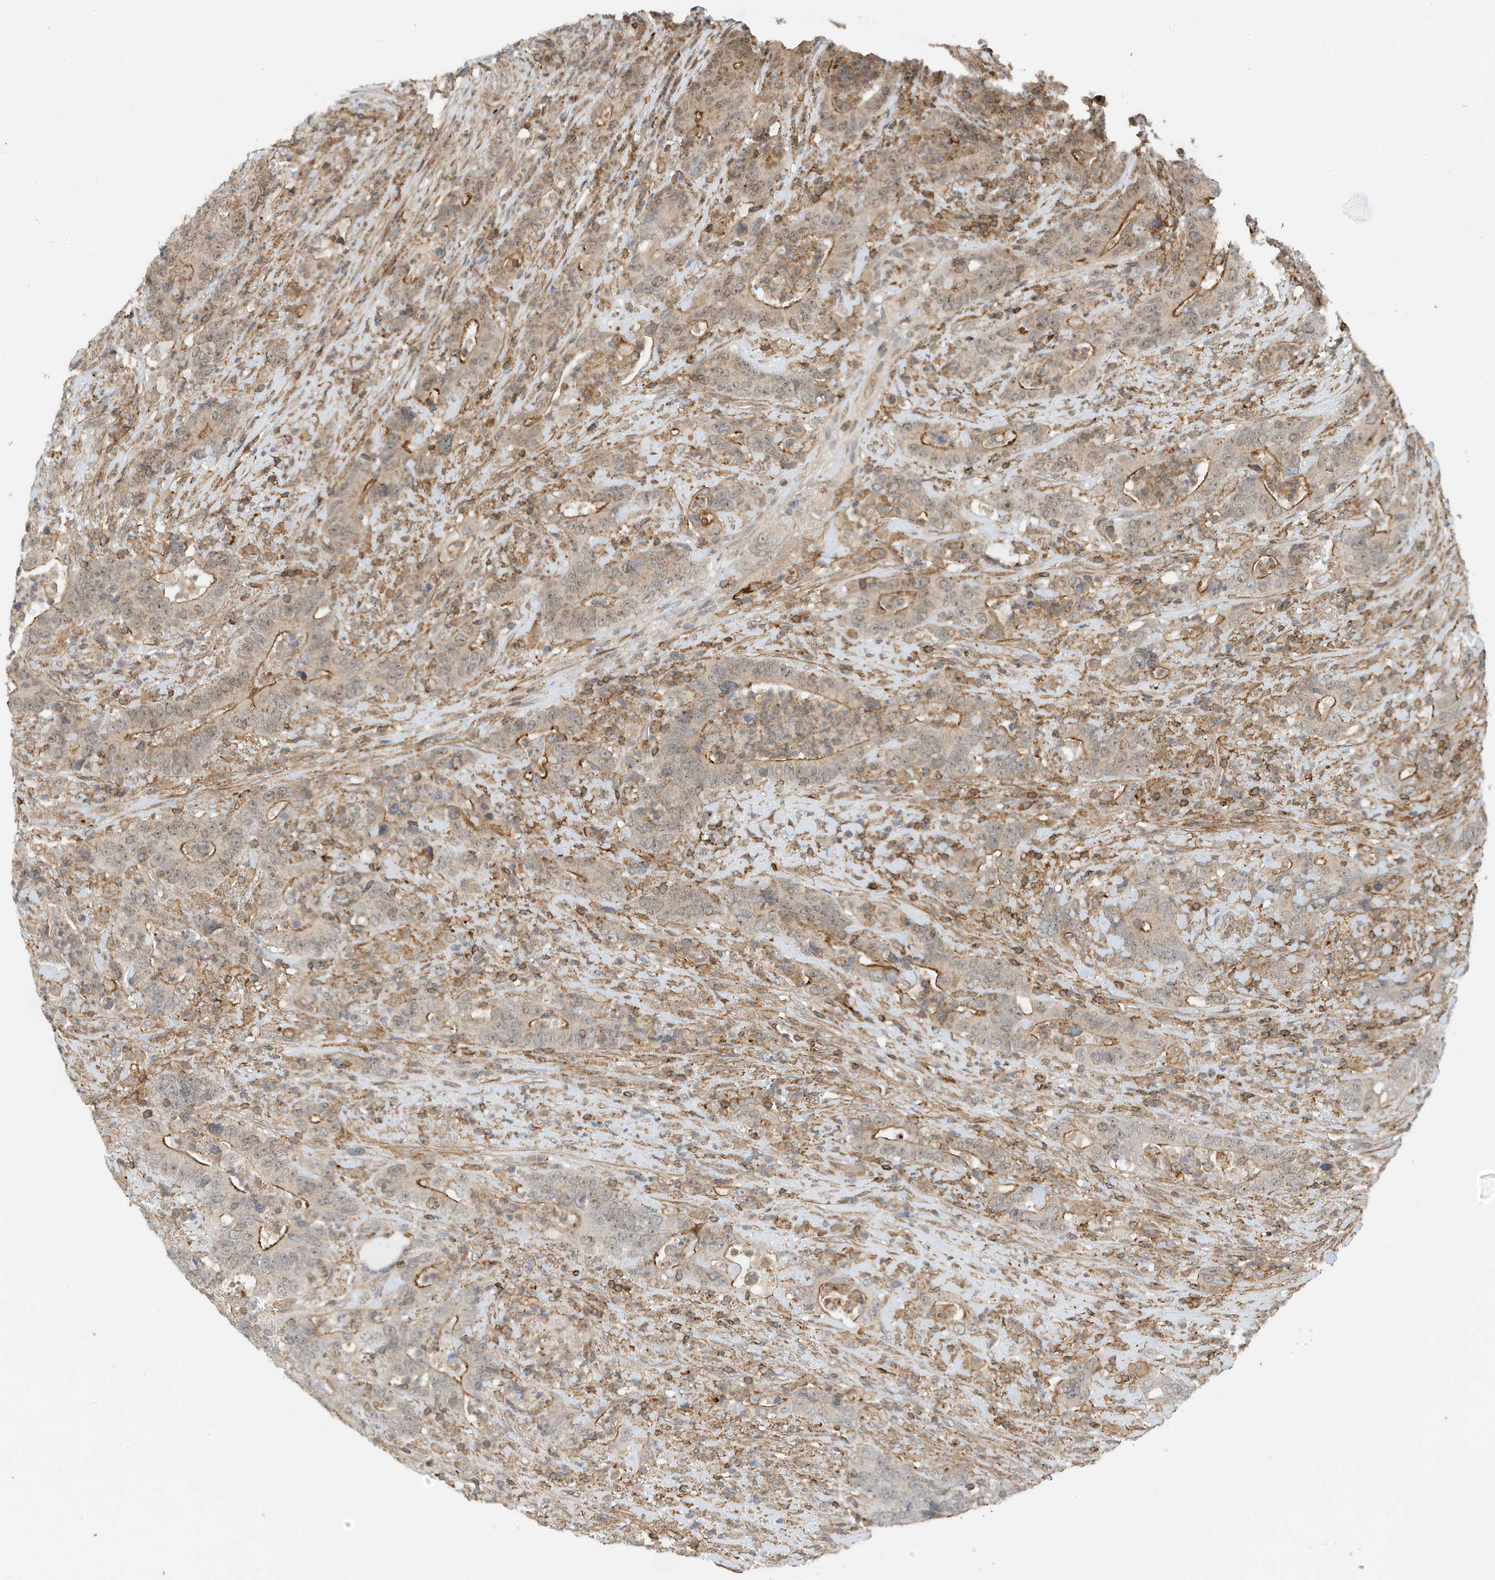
{"staining": {"intensity": "moderate", "quantity": "25%-75%", "location": "cytoplasmic/membranous"}, "tissue": "colorectal cancer", "cell_type": "Tumor cells", "image_type": "cancer", "snomed": [{"axis": "morphology", "description": "Adenocarcinoma, NOS"}, {"axis": "topography", "description": "Colon"}], "caption": "Immunohistochemistry (IHC) staining of colorectal adenocarcinoma, which exhibits medium levels of moderate cytoplasmic/membranous expression in about 25%-75% of tumor cells indicating moderate cytoplasmic/membranous protein staining. The staining was performed using DAB (3,3'-diaminobenzidine) (brown) for protein detection and nuclei were counterstained in hematoxylin (blue).", "gene": "TATDN3", "patient": {"sex": "female", "age": 75}}